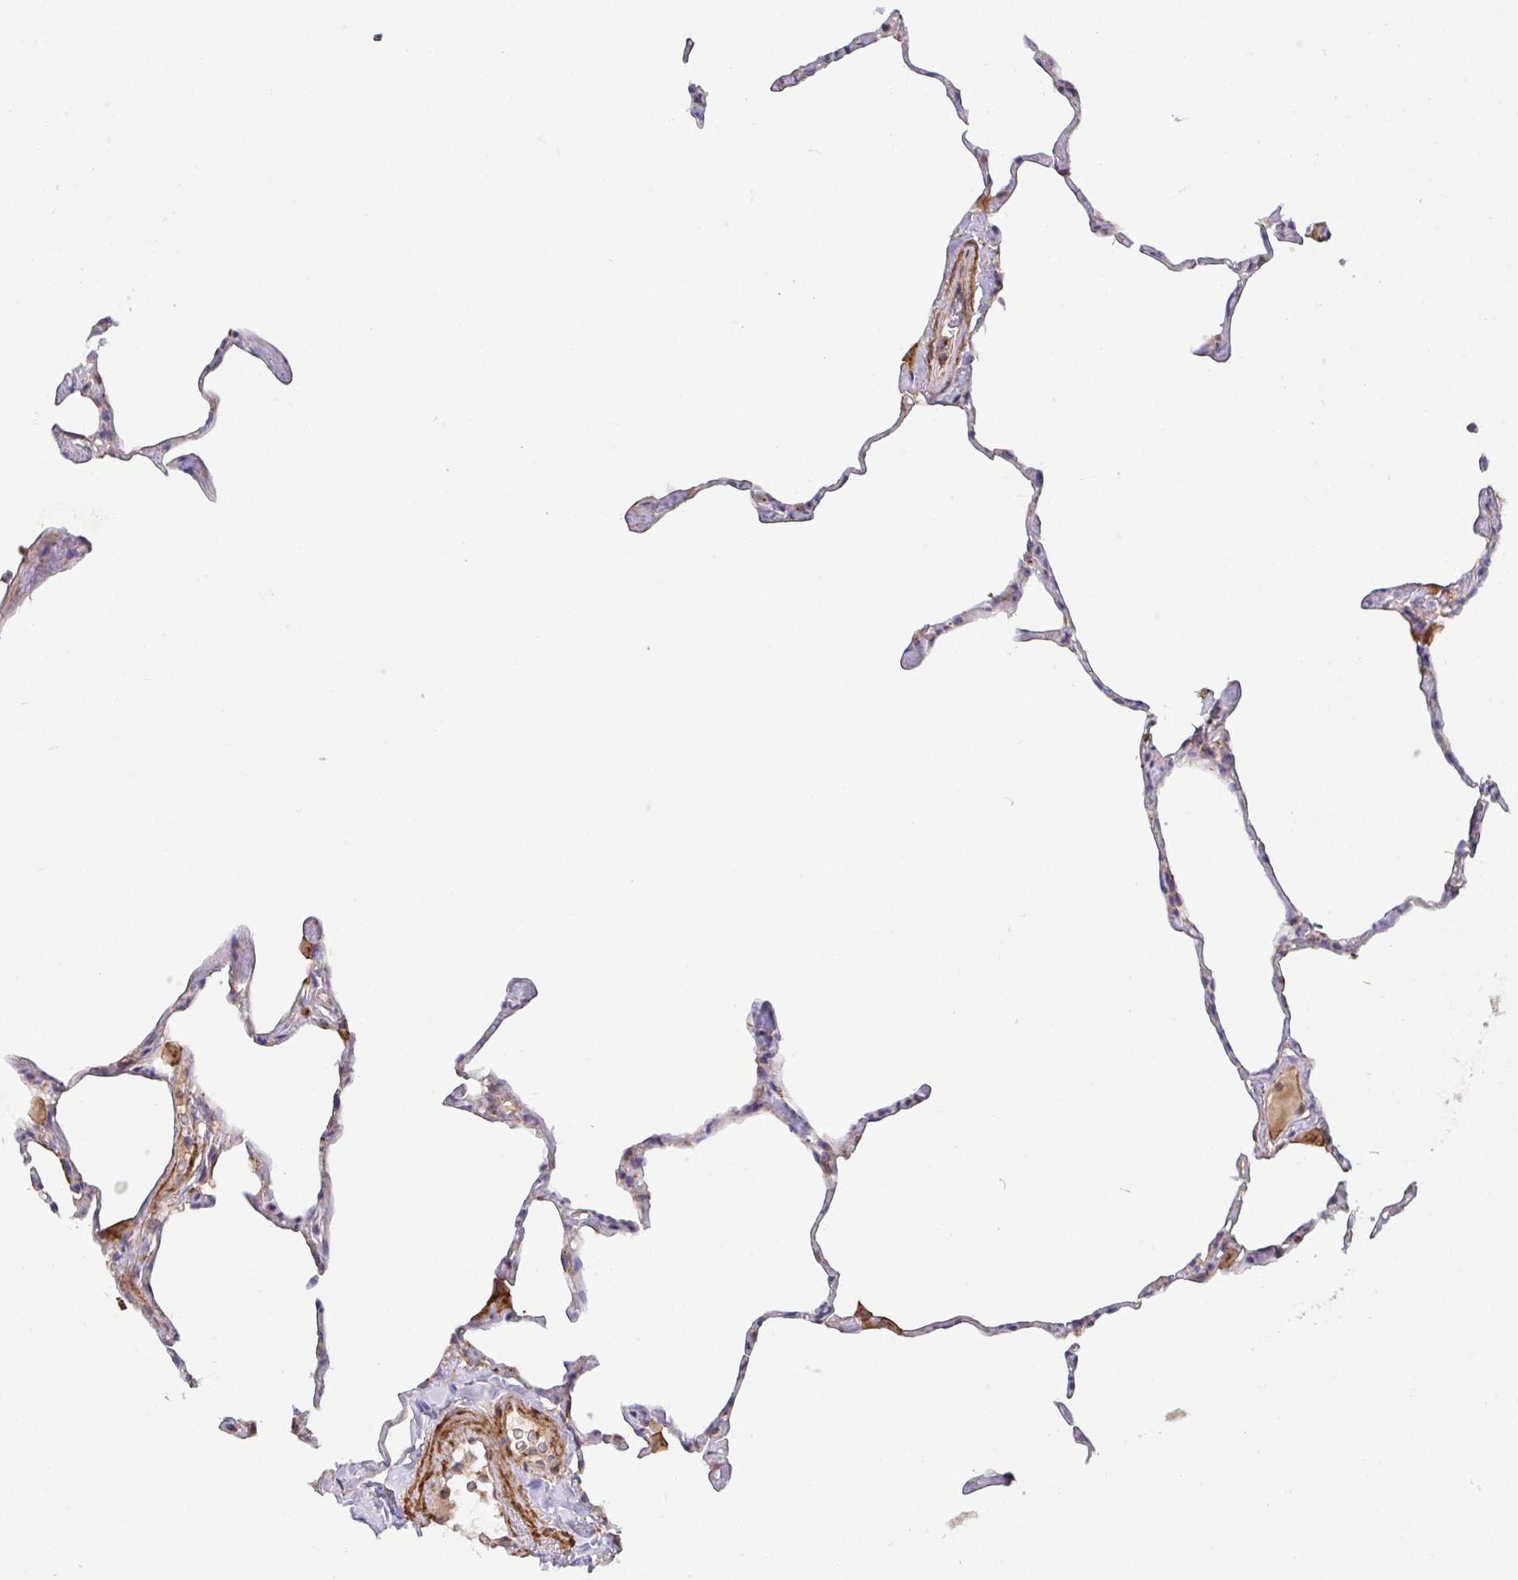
{"staining": {"intensity": "weak", "quantity": "25%-75%", "location": "cytoplasmic/membranous"}, "tissue": "lung", "cell_type": "Alveolar cells", "image_type": "normal", "snomed": [{"axis": "morphology", "description": "Normal tissue, NOS"}, {"axis": "topography", "description": "Lung"}], "caption": "DAB immunohistochemical staining of unremarkable lung displays weak cytoplasmic/membranous protein expression in approximately 25%-75% of alveolar cells.", "gene": "TM9SF4", "patient": {"sex": "male", "age": 65}}